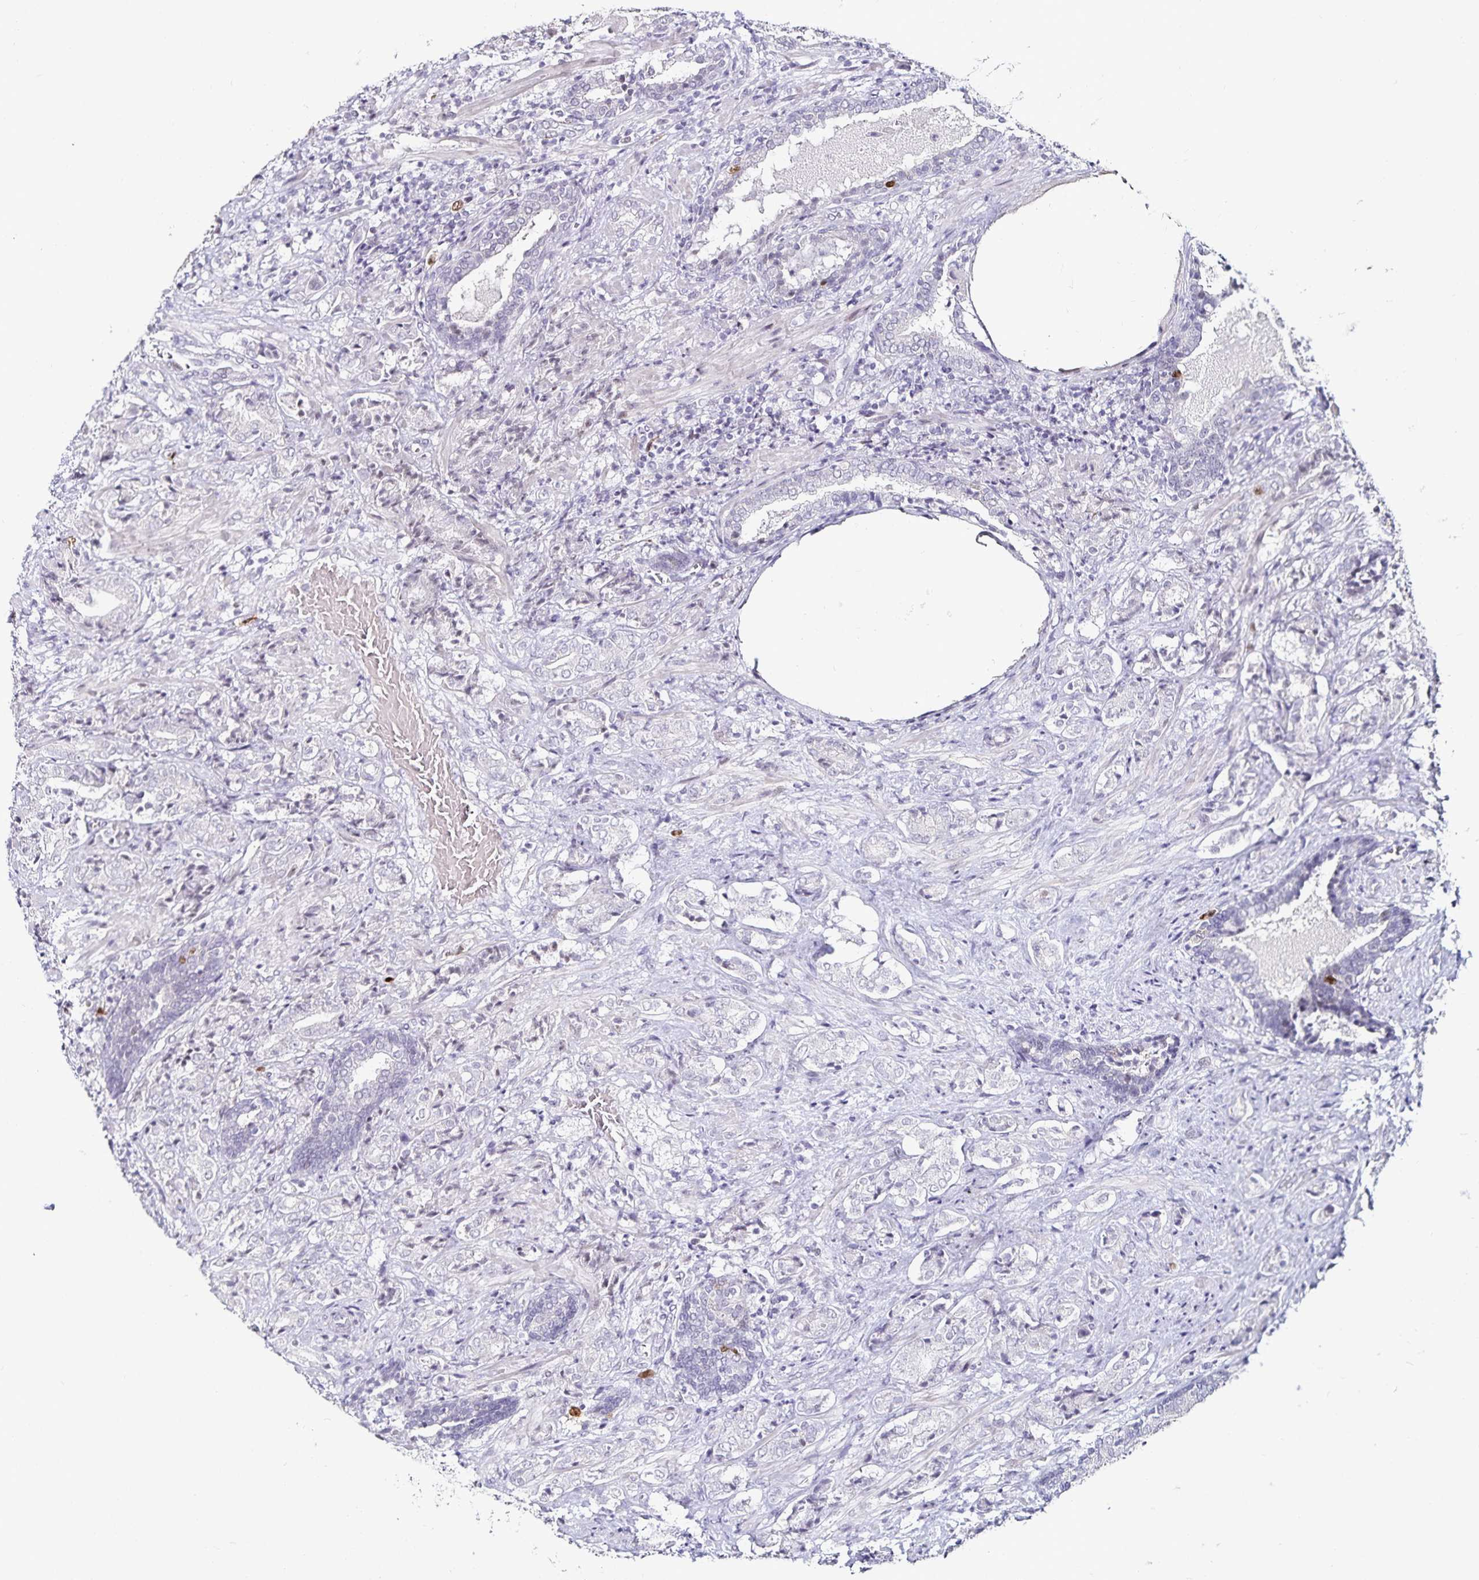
{"staining": {"intensity": "negative", "quantity": "none", "location": "none"}, "tissue": "prostate cancer", "cell_type": "Tumor cells", "image_type": "cancer", "snomed": [{"axis": "morphology", "description": "Adenocarcinoma, High grade"}, {"axis": "topography", "description": "Prostate"}], "caption": "IHC image of prostate cancer stained for a protein (brown), which reveals no positivity in tumor cells. The staining was performed using DAB (3,3'-diaminobenzidine) to visualize the protein expression in brown, while the nuclei were stained in blue with hematoxylin (Magnification: 20x).", "gene": "ANLN", "patient": {"sex": "male", "age": 62}}